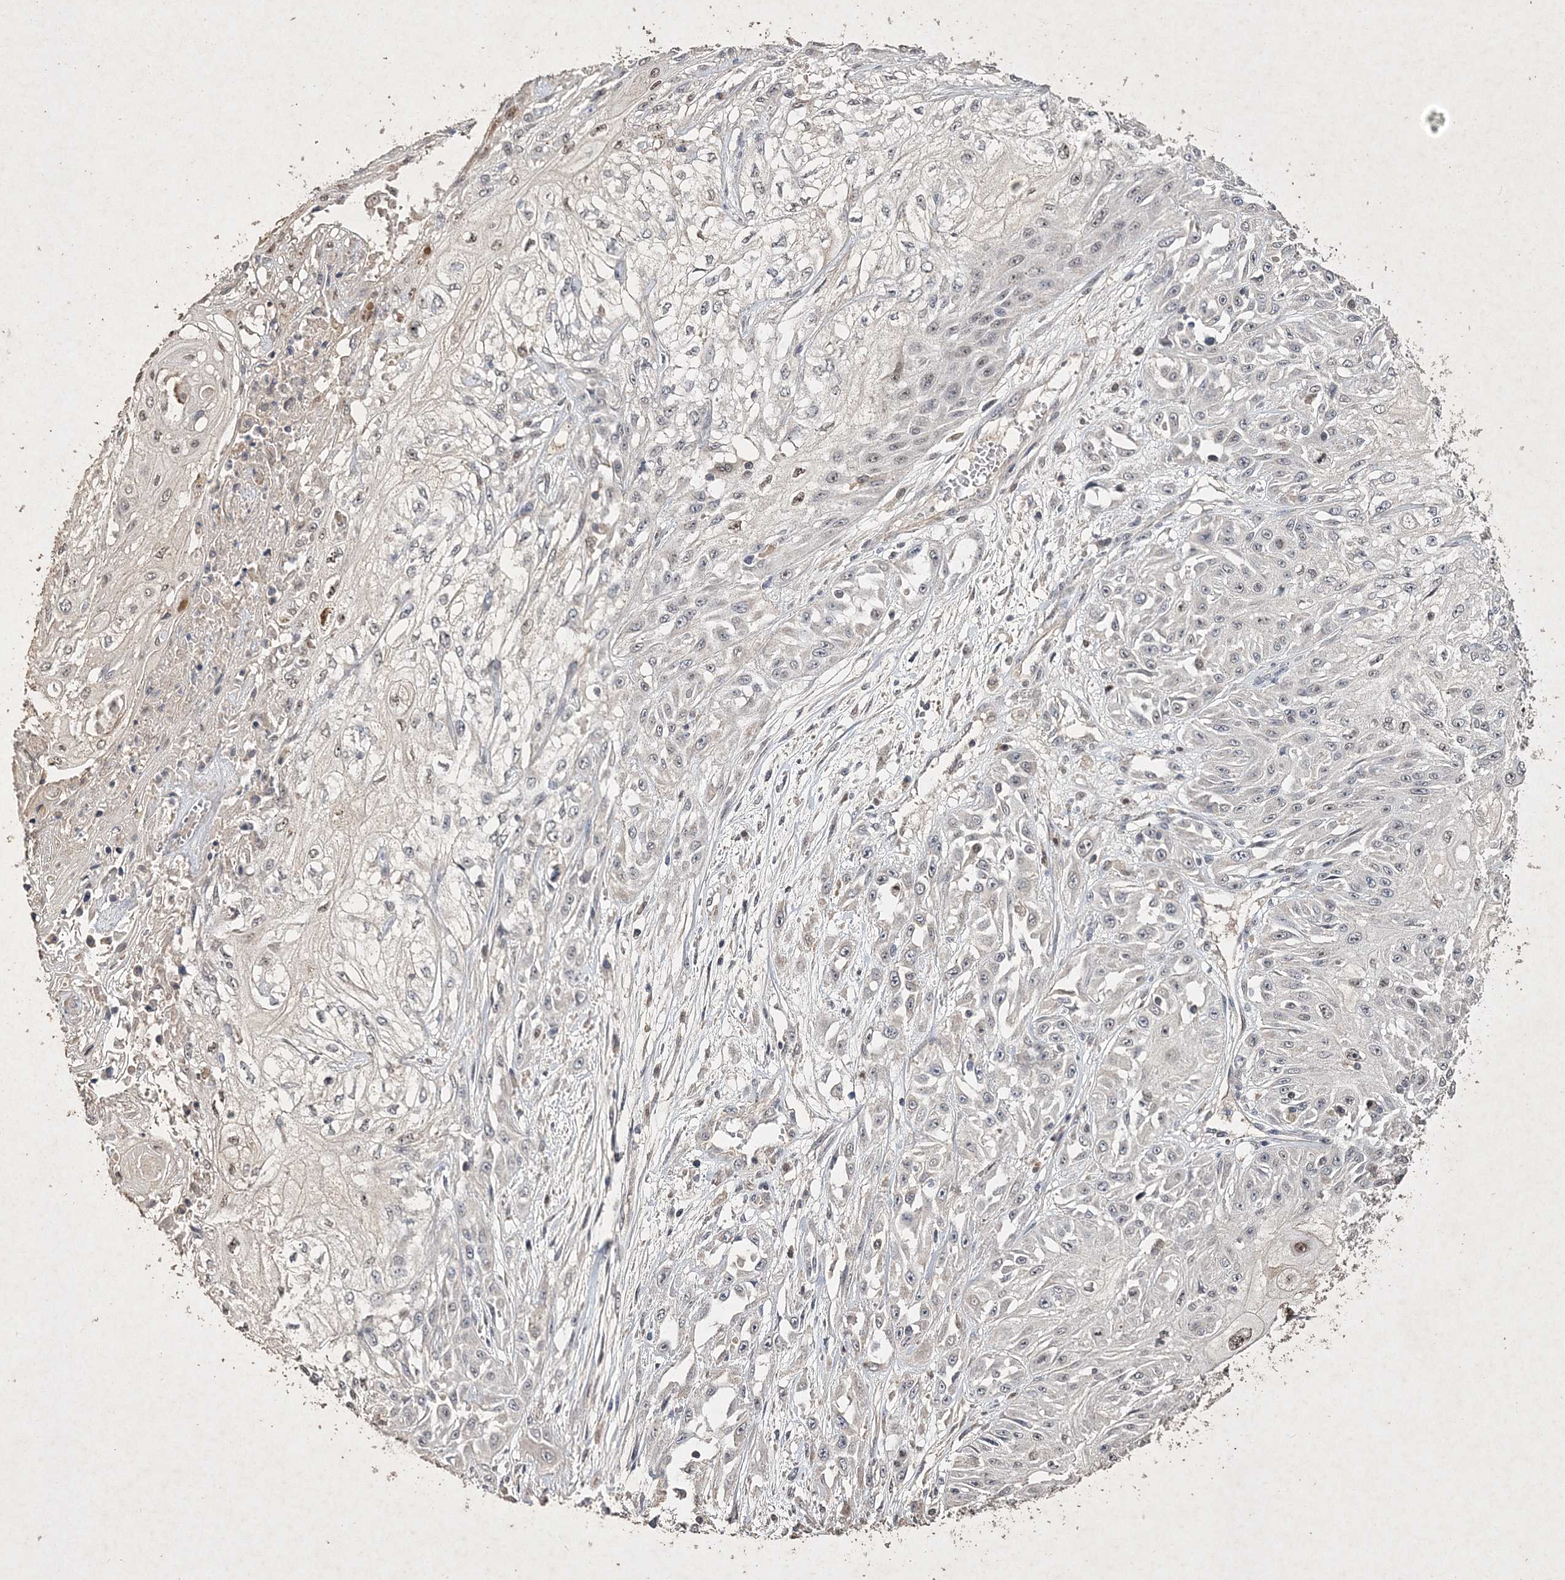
{"staining": {"intensity": "negative", "quantity": "none", "location": "none"}, "tissue": "skin cancer", "cell_type": "Tumor cells", "image_type": "cancer", "snomed": [{"axis": "morphology", "description": "Squamous cell carcinoma, NOS"}, {"axis": "morphology", "description": "Squamous cell carcinoma, metastatic, NOS"}, {"axis": "topography", "description": "Skin"}, {"axis": "topography", "description": "Lymph node"}], "caption": "The micrograph displays no significant positivity in tumor cells of skin cancer (metastatic squamous cell carcinoma).", "gene": "C3orf38", "patient": {"sex": "male", "age": 75}}